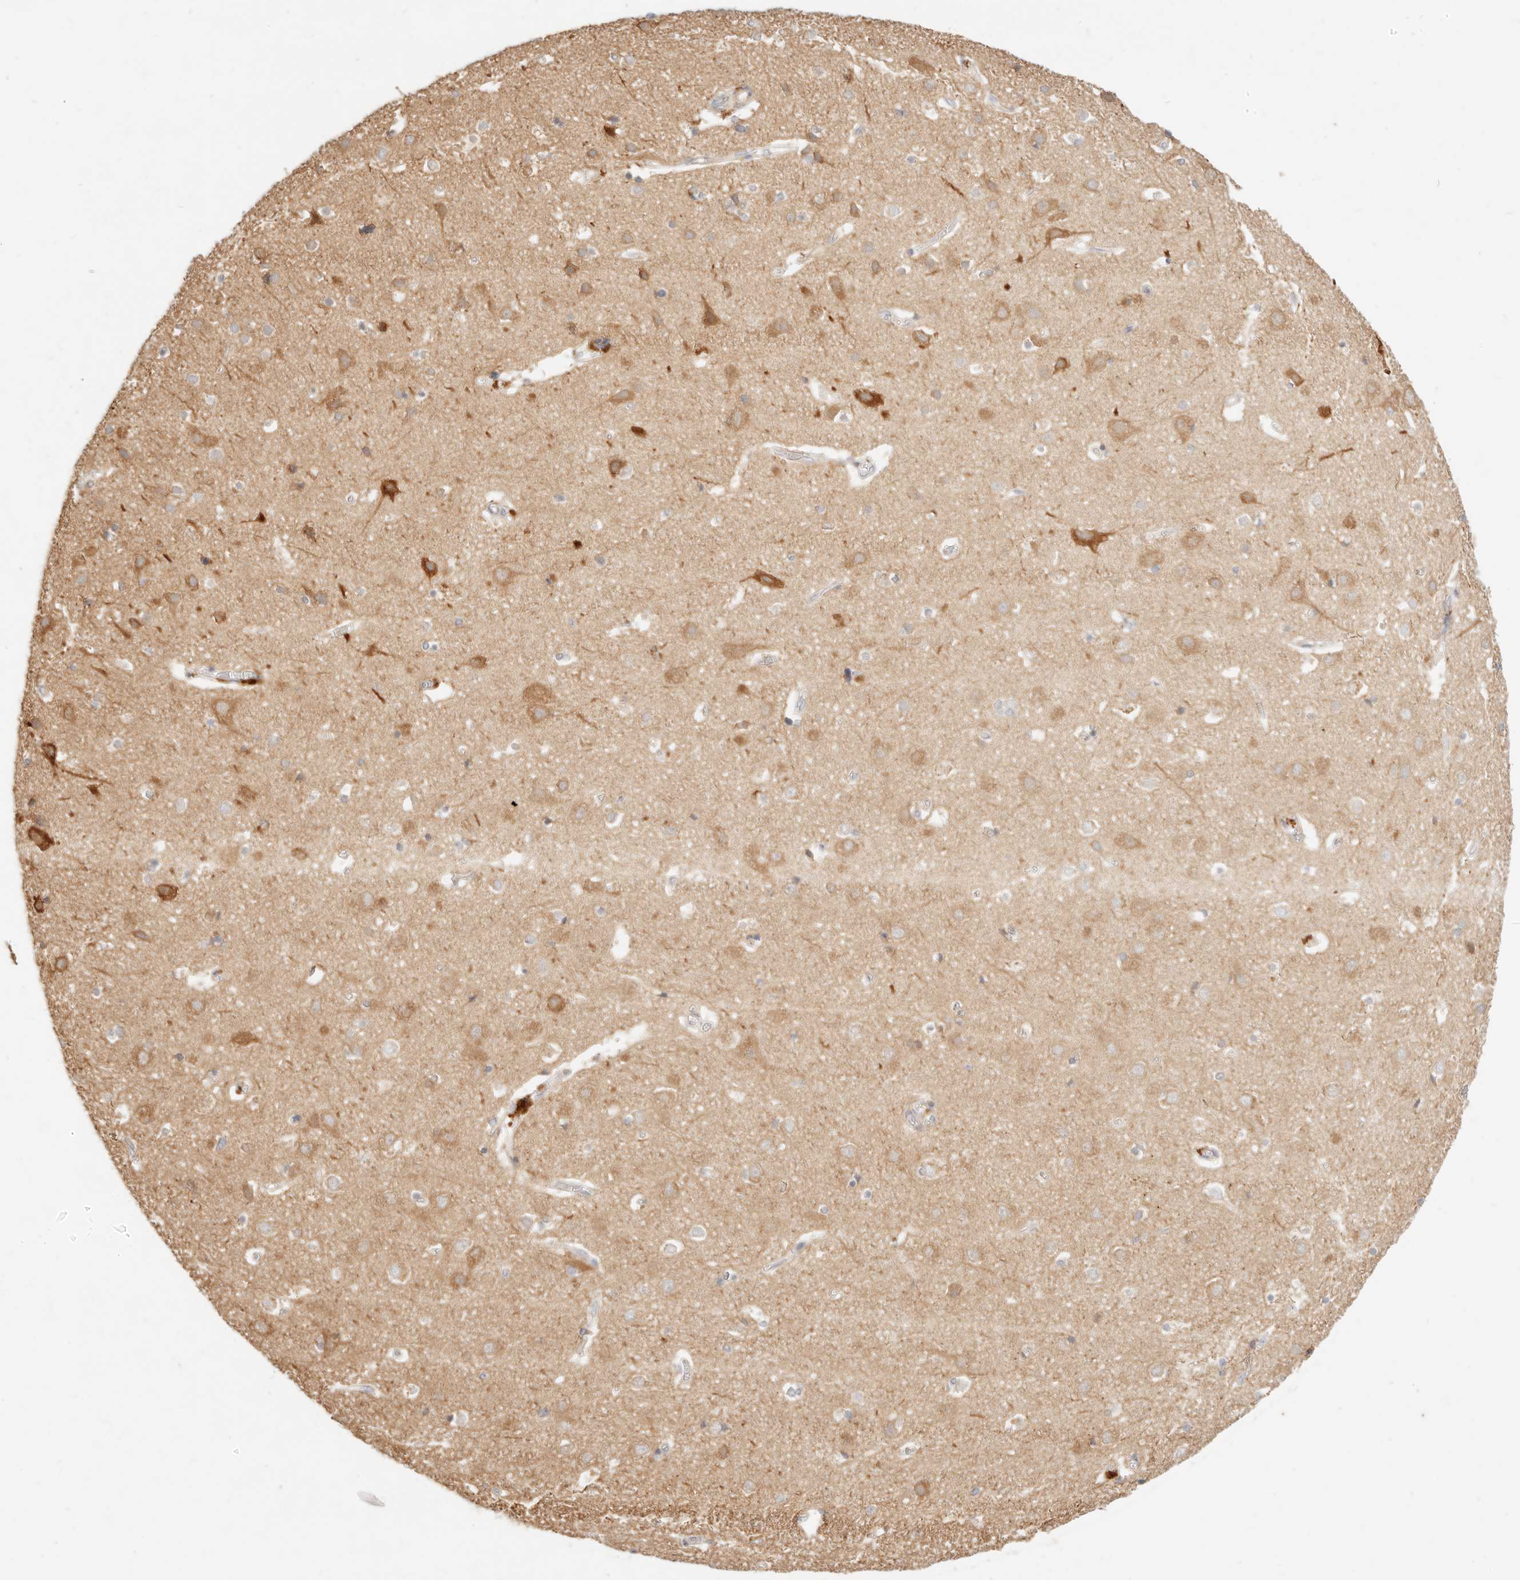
{"staining": {"intensity": "weak", "quantity": "25%-75%", "location": "cytoplasmic/membranous"}, "tissue": "cerebral cortex", "cell_type": "Endothelial cells", "image_type": "normal", "snomed": [{"axis": "morphology", "description": "Normal tissue, NOS"}, {"axis": "topography", "description": "Cerebral cortex"}], "caption": "About 25%-75% of endothelial cells in unremarkable cerebral cortex exhibit weak cytoplasmic/membranous protein positivity as visualized by brown immunohistochemical staining.", "gene": "RUBCNL", "patient": {"sex": "male", "age": 54}}